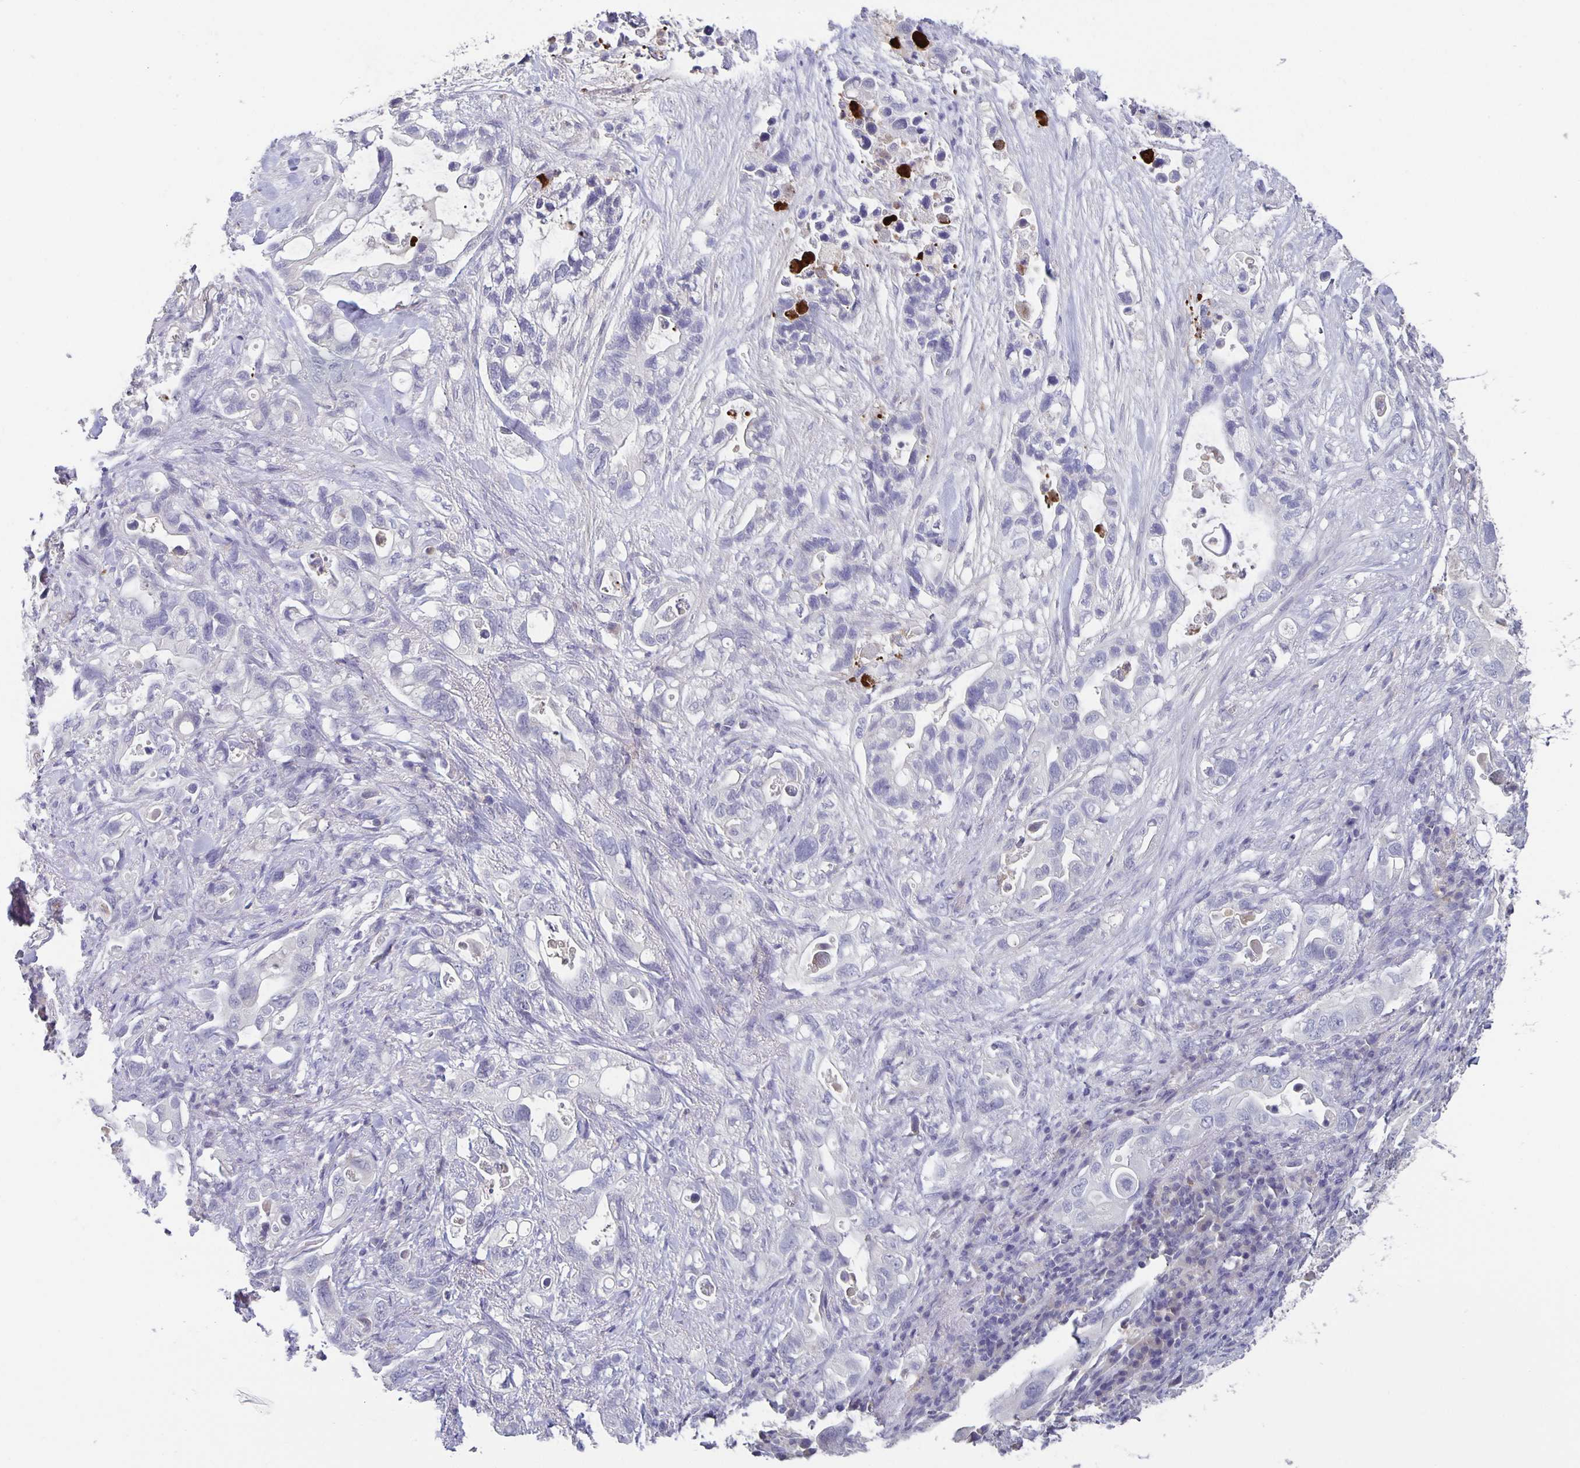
{"staining": {"intensity": "negative", "quantity": "none", "location": "none"}, "tissue": "pancreatic cancer", "cell_type": "Tumor cells", "image_type": "cancer", "snomed": [{"axis": "morphology", "description": "Adenocarcinoma, NOS"}, {"axis": "topography", "description": "Pancreas"}], "caption": "This is an immunohistochemistry image of human pancreatic cancer. There is no staining in tumor cells.", "gene": "GDF15", "patient": {"sex": "female", "age": 72}}